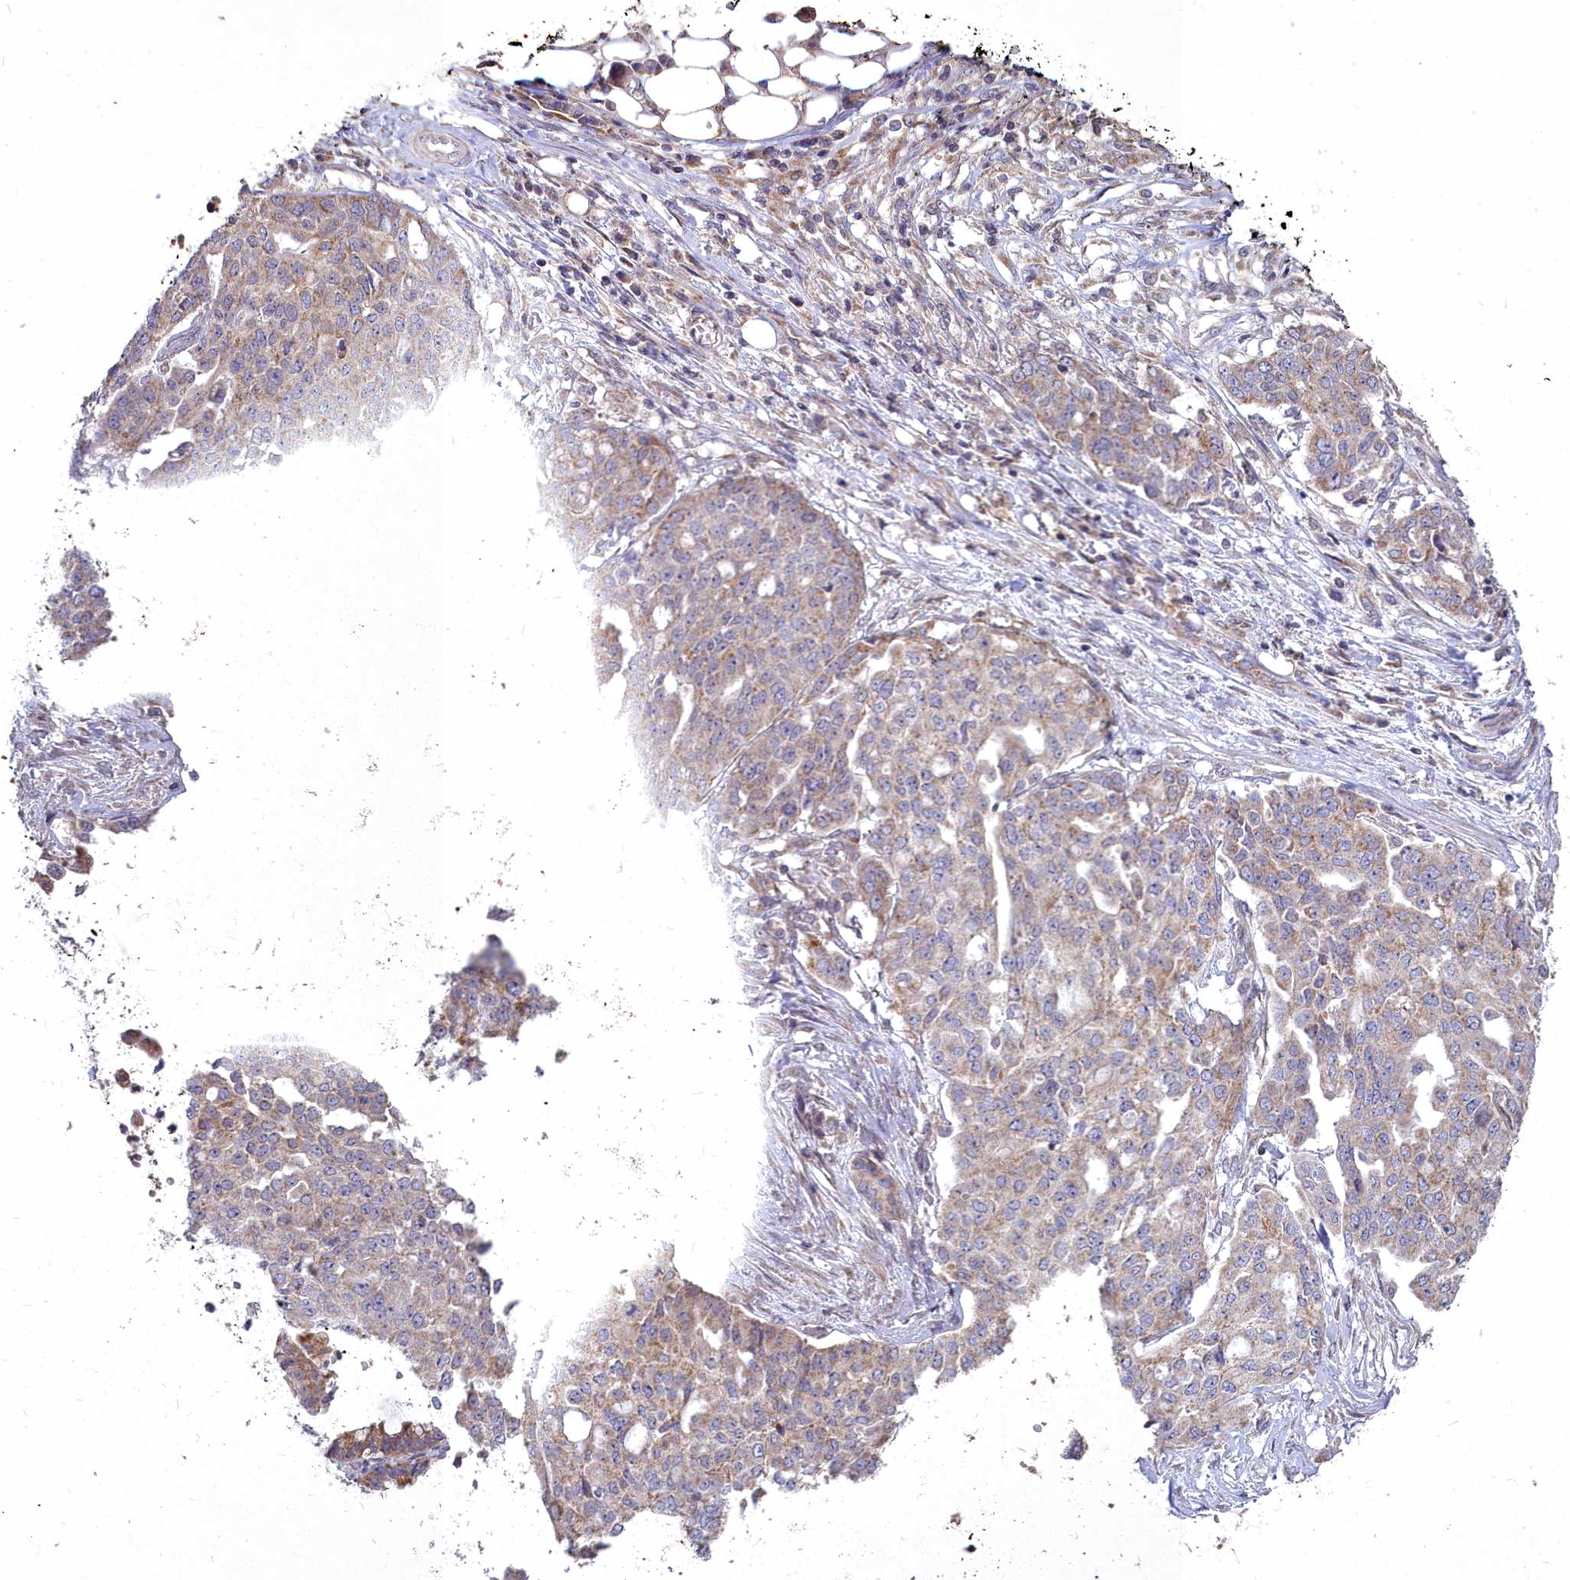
{"staining": {"intensity": "weak", "quantity": ">75%", "location": "cytoplasmic/membranous"}, "tissue": "ovarian cancer", "cell_type": "Tumor cells", "image_type": "cancer", "snomed": [{"axis": "morphology", "description": "Cystadenocarcinoma, serous, NOS"}, {"axis": "topography", "description": "Soft tissue"}, {"axis": "topography", "description": "Ovary"}], "caption": "DAB (3,3'-diaminobenzidine) immunohistochemical staining of ovarian cancer shows weak cytoplasmic/membranous protein staining in approximately >75% of tumor cells.", "gene": "MICU2", "patient": {"sex": "female", "age": 57}}